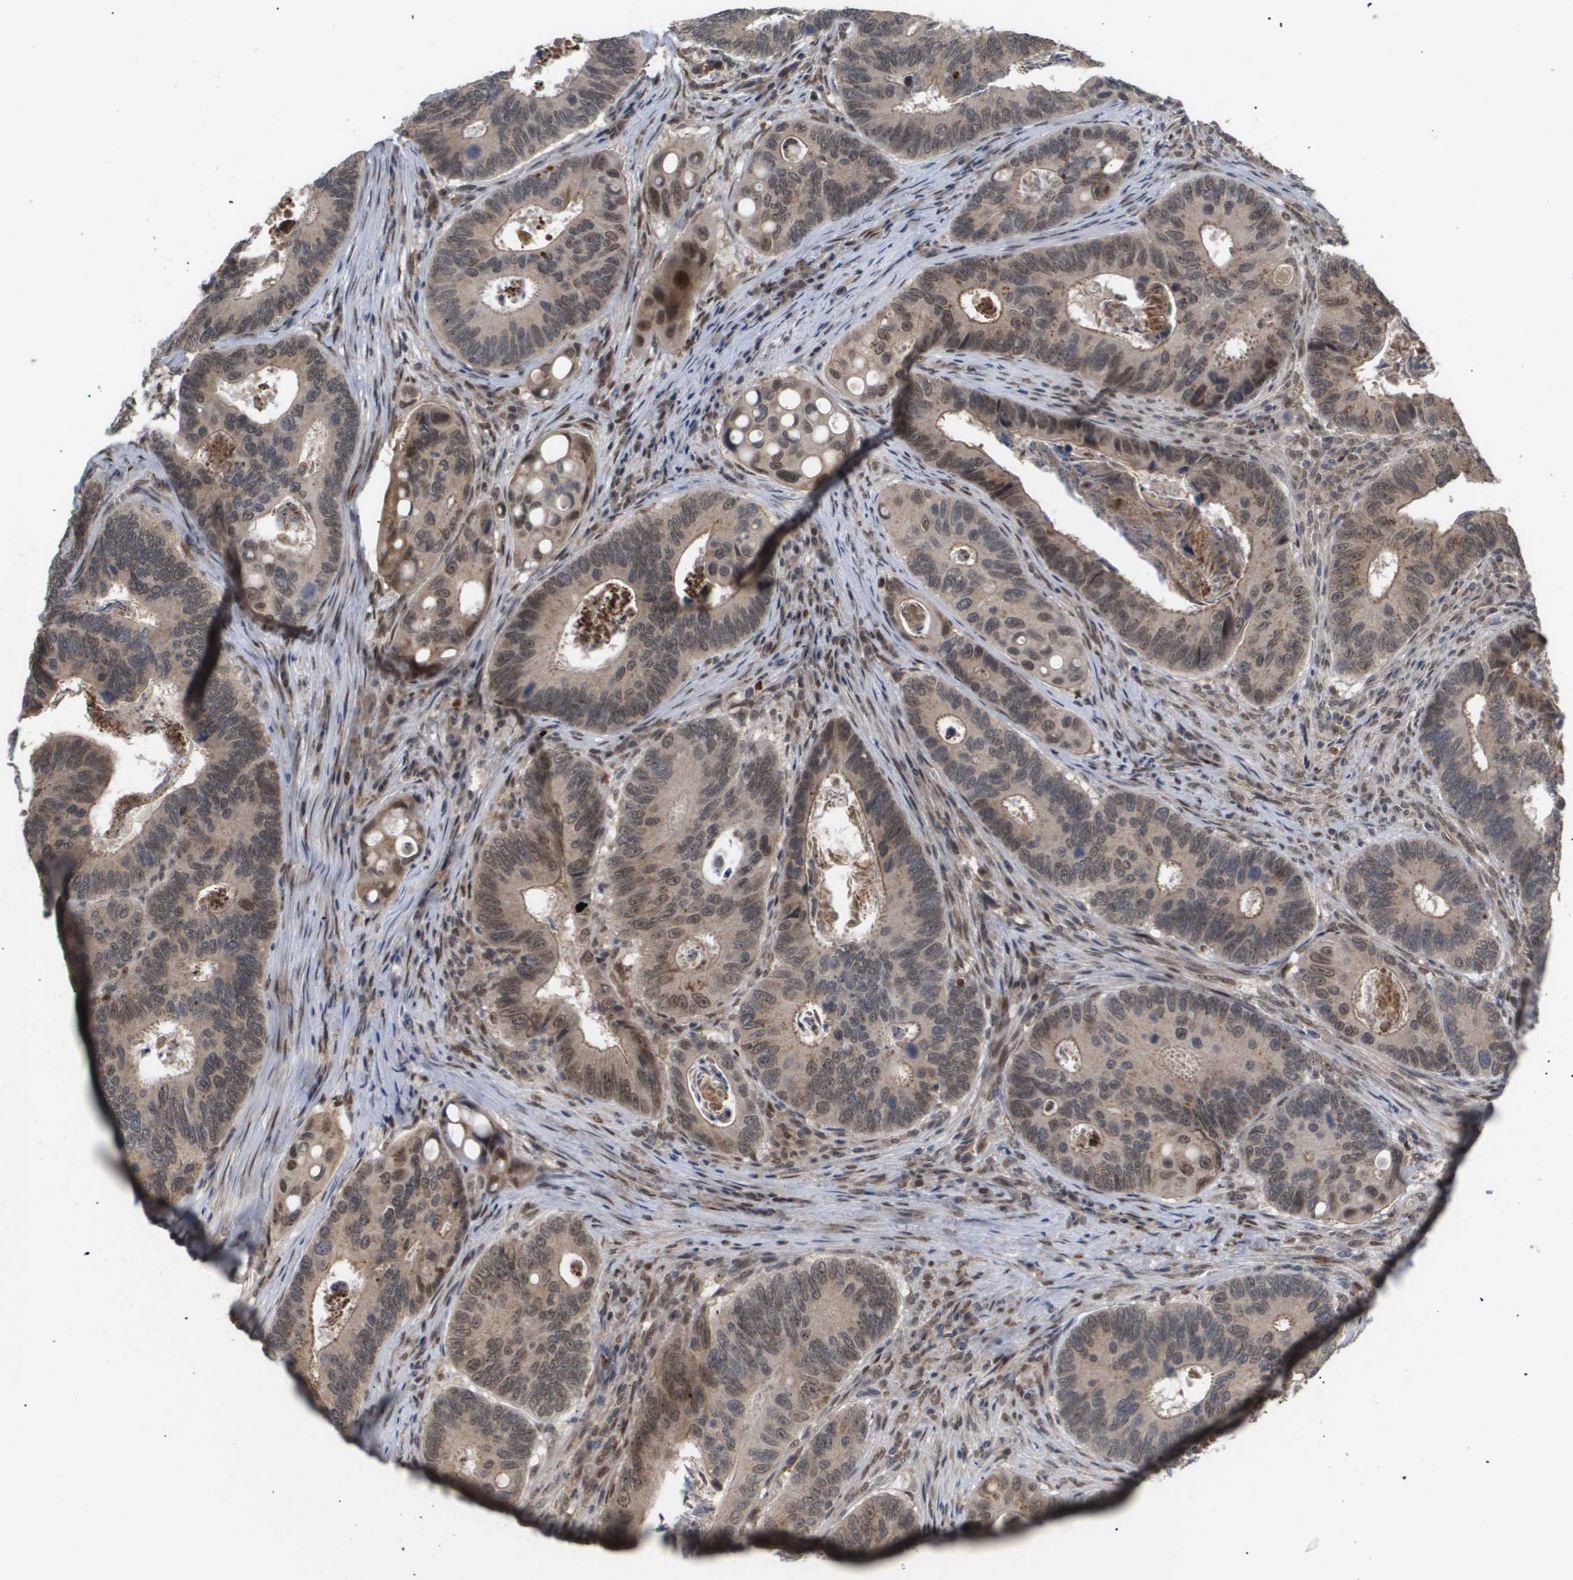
{"staining": {"intensity": "weak", "quantity": "25%-75%", "location": "cytoplasmic/membranous,nuclear"}, "tissue": "colorectal cancer", "cell_type": "Tumor cells", "image_type": "cancer", "snomed": [{"axis": "morphology", "description": "Inflammation, NOS"}, {"axis": "morphology", "description": "Adenocarcinoma, NOS"}, {"axis": "topography", "description": "Colon"}], "caption": "The photomicrograph reveals immunohistochemical staining of adenocarcinoma (colorectal). There is weak cytoplasmic/membranous and nuclear expression is identified in approximately 25%-75% of tumor cells. (DAB IHC with brightfield microscopy, high magnification).", "gene": "PDGFB", "patient": {"sex": "male", "age": 72}}